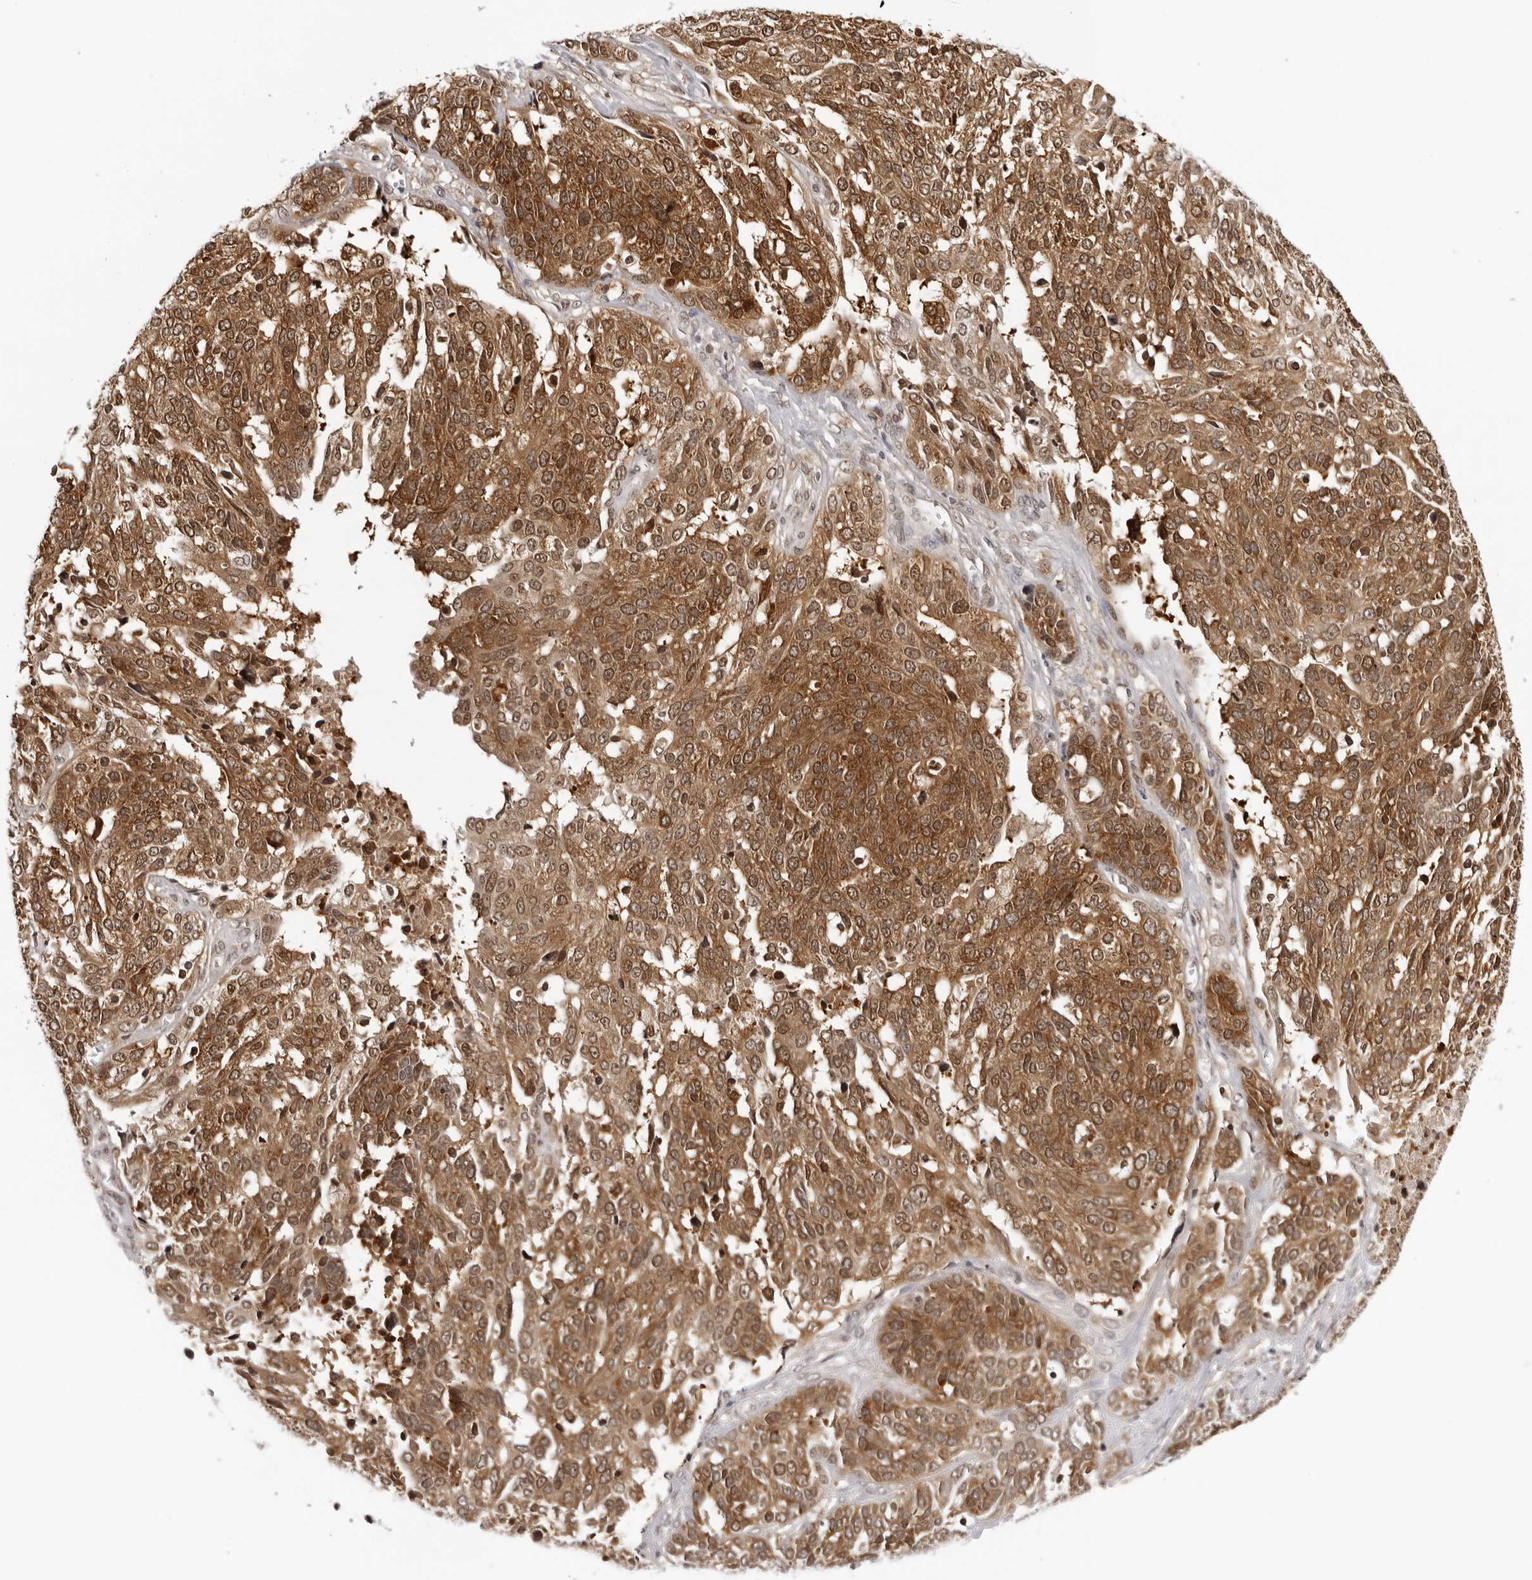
{"staining": {"intensity": "moderate", "quantity": ">75%", "location": "cytoplasmic/membranous,nuclear"}, "tissue": "ovarian cancer", "cell_type": "Tumor cells", "image_type": "cancer", "snomed": [{"axis": "morphology", "description": "Cystadenocarcinoma, serous, NOS"}, {"axis": "topography", "description": "Ovary"}], "caption": "Immunohistochemical staining of serous cystadenocarcinoma (ovarian) demonstrates medium levels of moderate cytoplasmic/membranous and nuclear protein expression in approximately >75% of tumor cells. (brown staining indicates protein expression, while blue staining denotes nuclei).", "gene": "WDR77", "patient": {"sex": "female", "age": 44}}